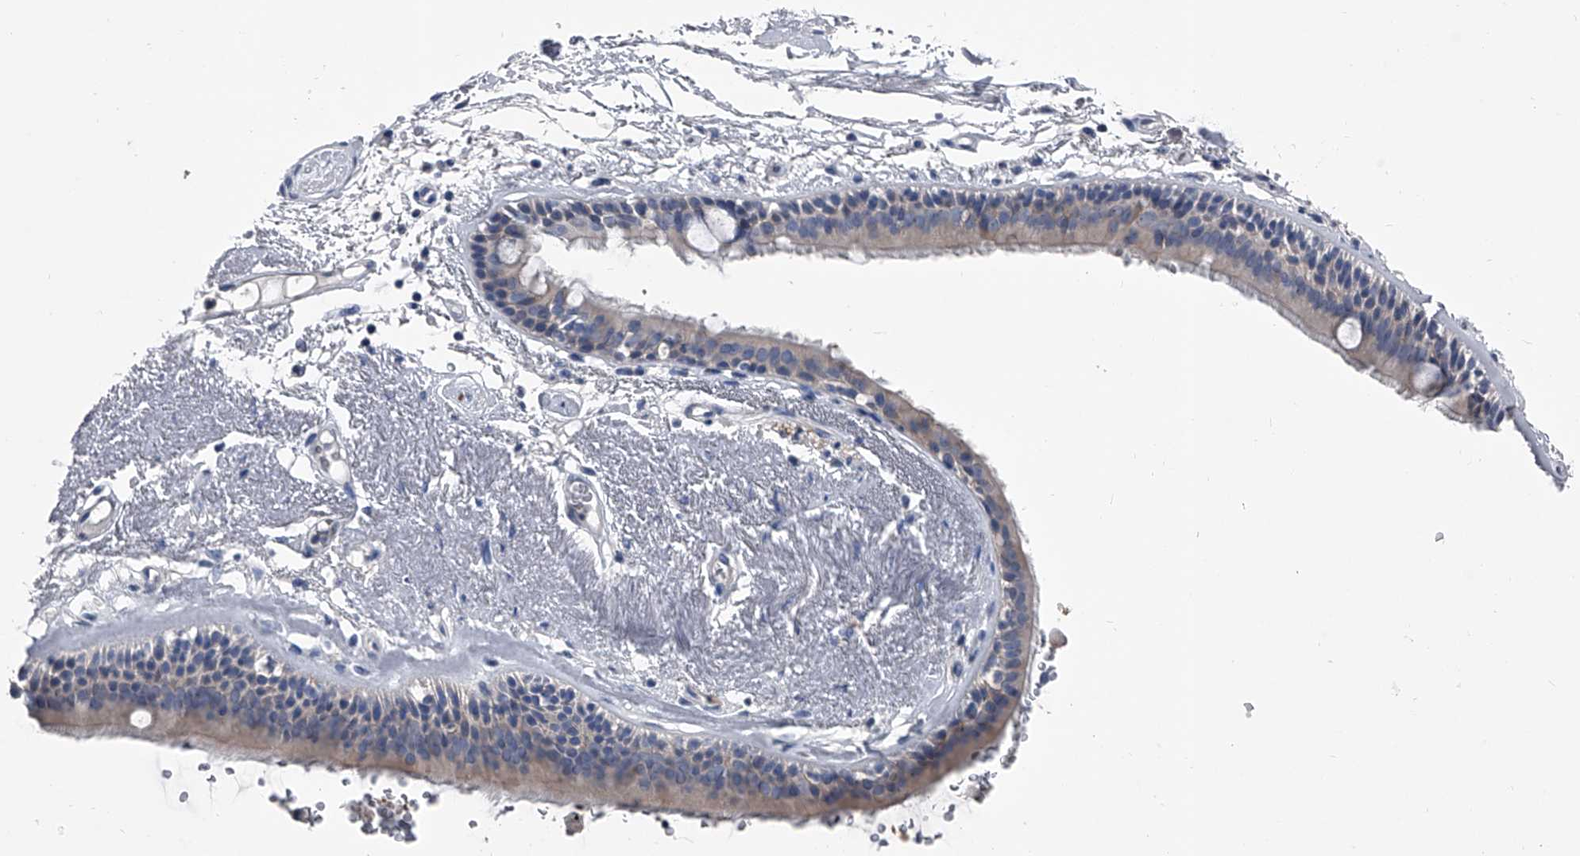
{"staining": {"intensity": "negative", "quantity": "none", "location": "none"}, "tissue": "adipose tissue", "cell_type": "Adipocytes", "image_type": "normal", "snomed": [{"axis": "morphology", "description": "Normal tissue, NOS"}, {"axis": "topography", "description": "Cartilage tissue"}], "caption": "This is an IHC micrograph of normal human adipose tissue. There is no positivity in adipocytes.", "gene": "KIF13A", "patient": {"sex": "female", "age": 63}}